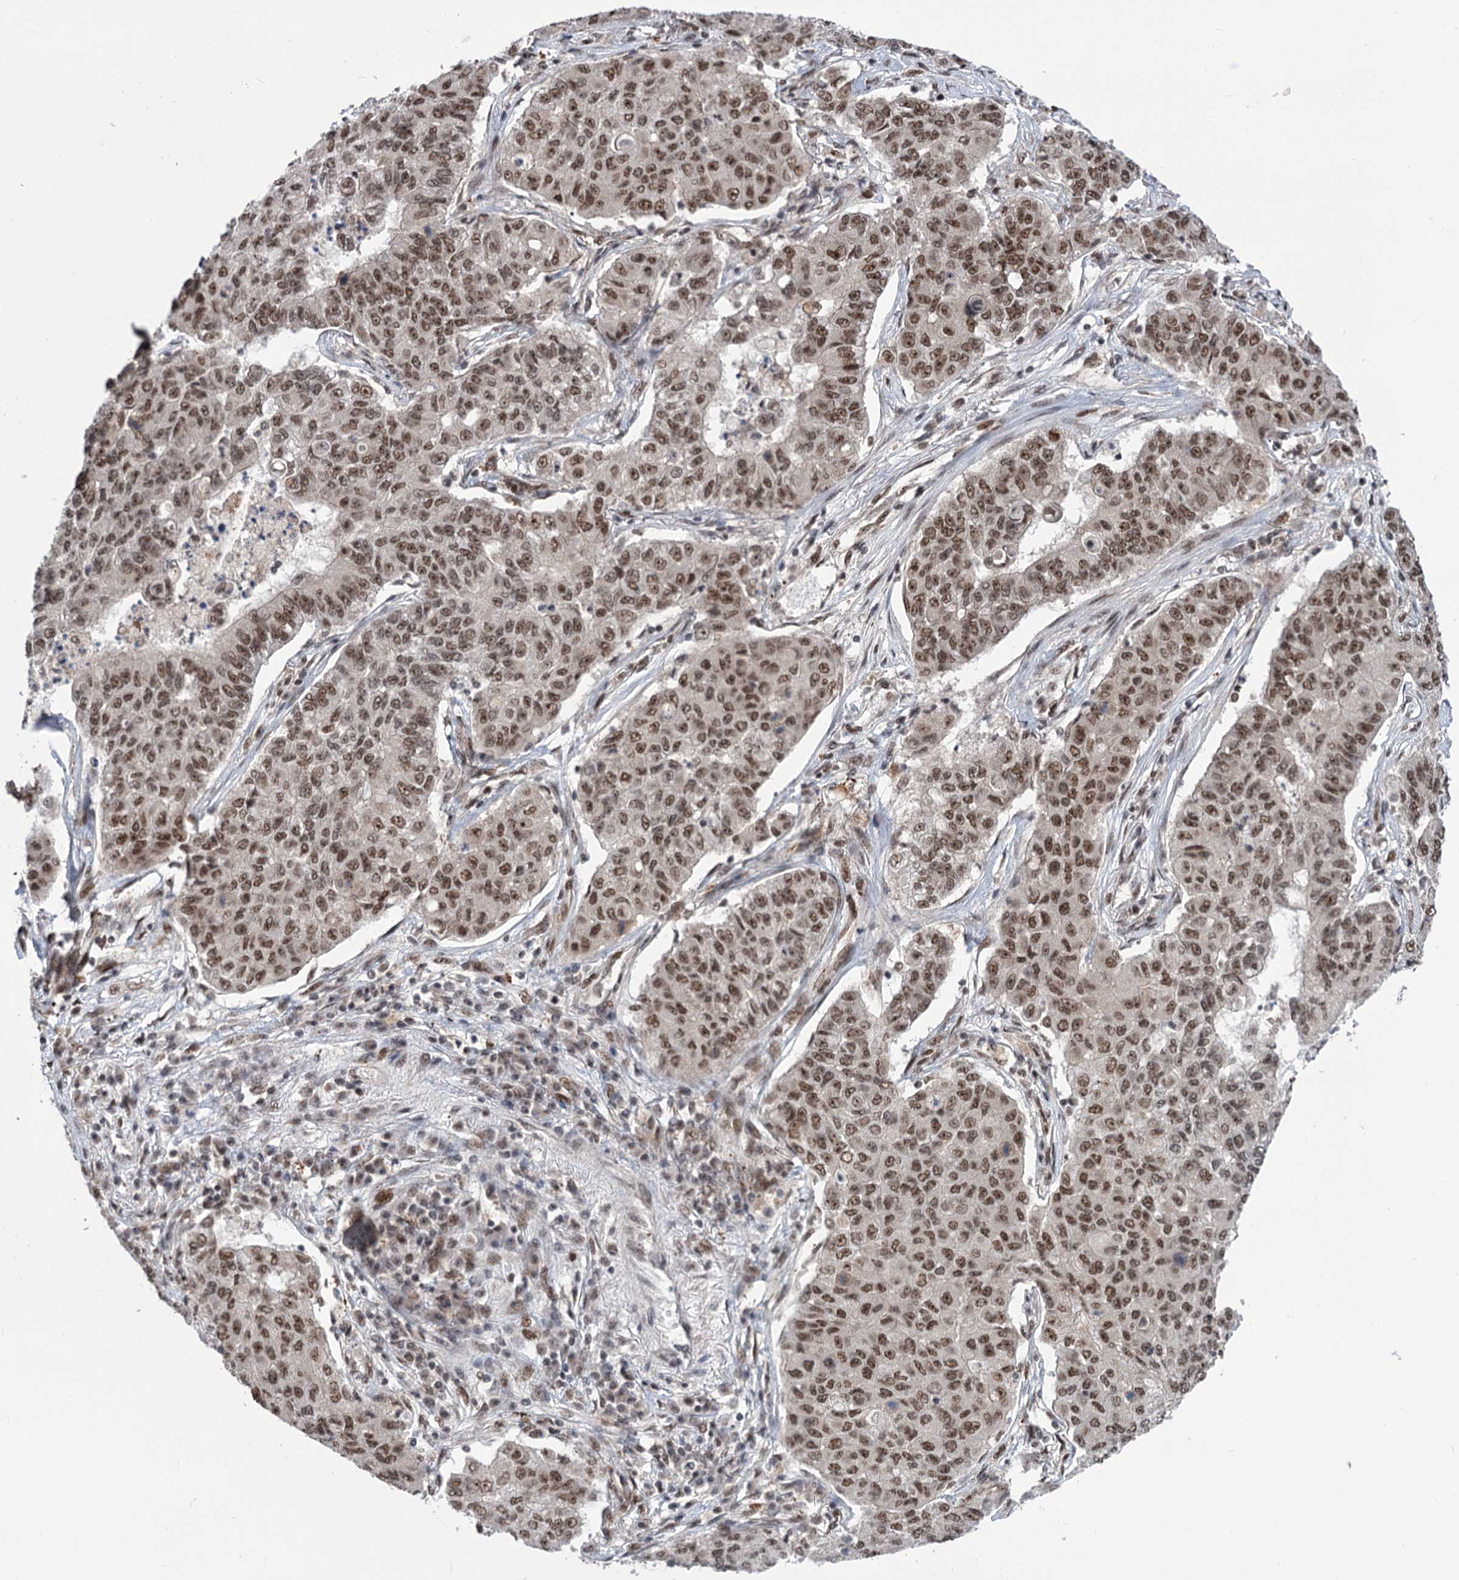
{"staining": {"intensity": "moderate", "quantity": ">75%", "location": "nuclear"}, "tissue": "lung cancer", "cell_type": "Tumor cells", "image_type": "cancer", "snomed": [{"axis": "morphology", "description": "Squamous cell carcinoma, NOS"}, {"axis": "topography", "description": "Lung"}], "caption": "Protein analysis of lung squamous cell carcinoma tissue exhibits moderate nuclear staining in about >75% of tumor cells.", "gene": "MAML1", "patient": {"sex": "male", "age": 74}}